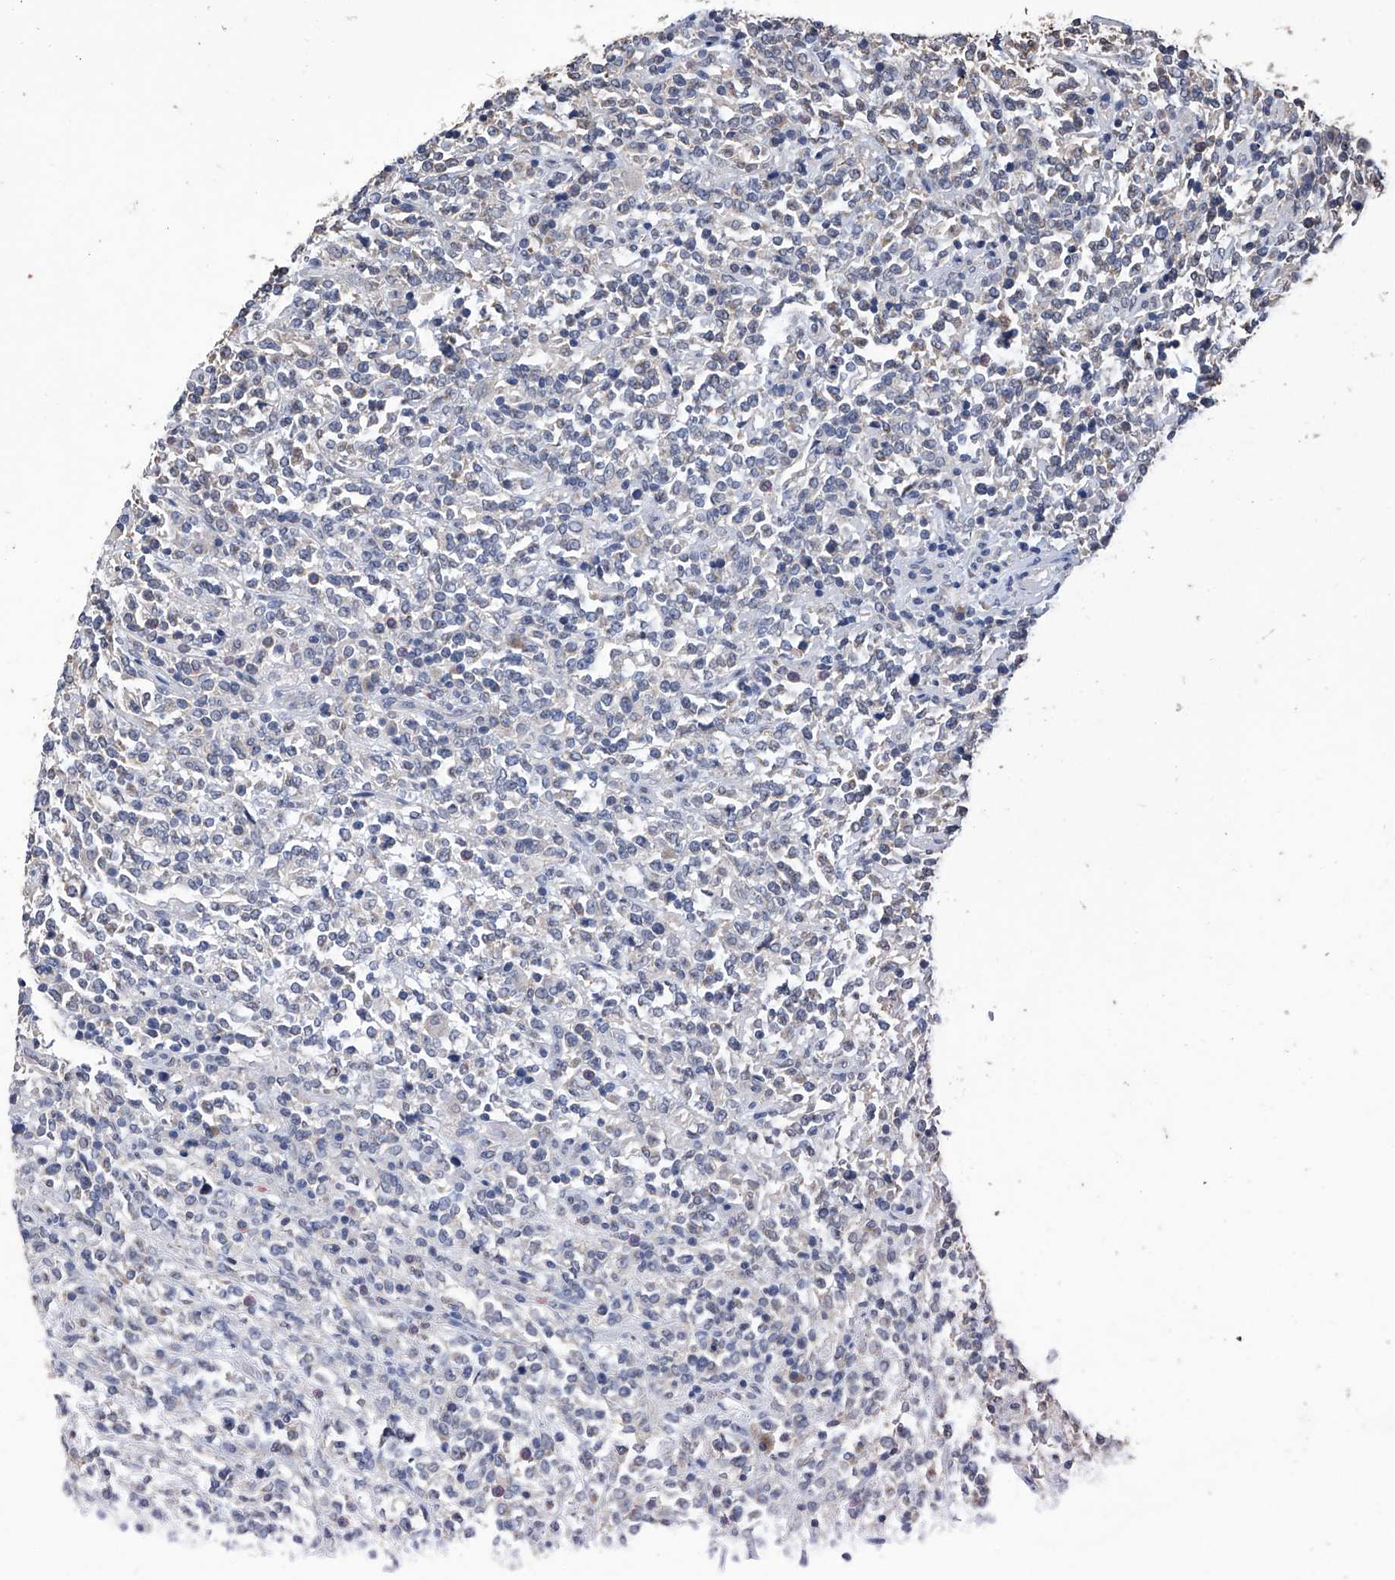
{"staining": {"intensity": "negative", "quantity": "none", "location": "none"}, "tissue": "lymphoma", "cell_type": "Tumor cells", "image_type": "cancer", "snomed": [{"axis": "morphology", "description": "Malignant lymphoma, non-Hodgkin's type, High grade"}, {"axis": "topography", "description": "Soft tissue"}], "caption": "A high-resolution photomicrograph shows IHC staining of lymphoma, which shows no significant staining in tumor cells. (DAB (3,3'-diaminobenzidine) immunohistochemistry (IHC), high magnification).", "gene": "GPT", "patient": {"sex": "male", "age": 18}}